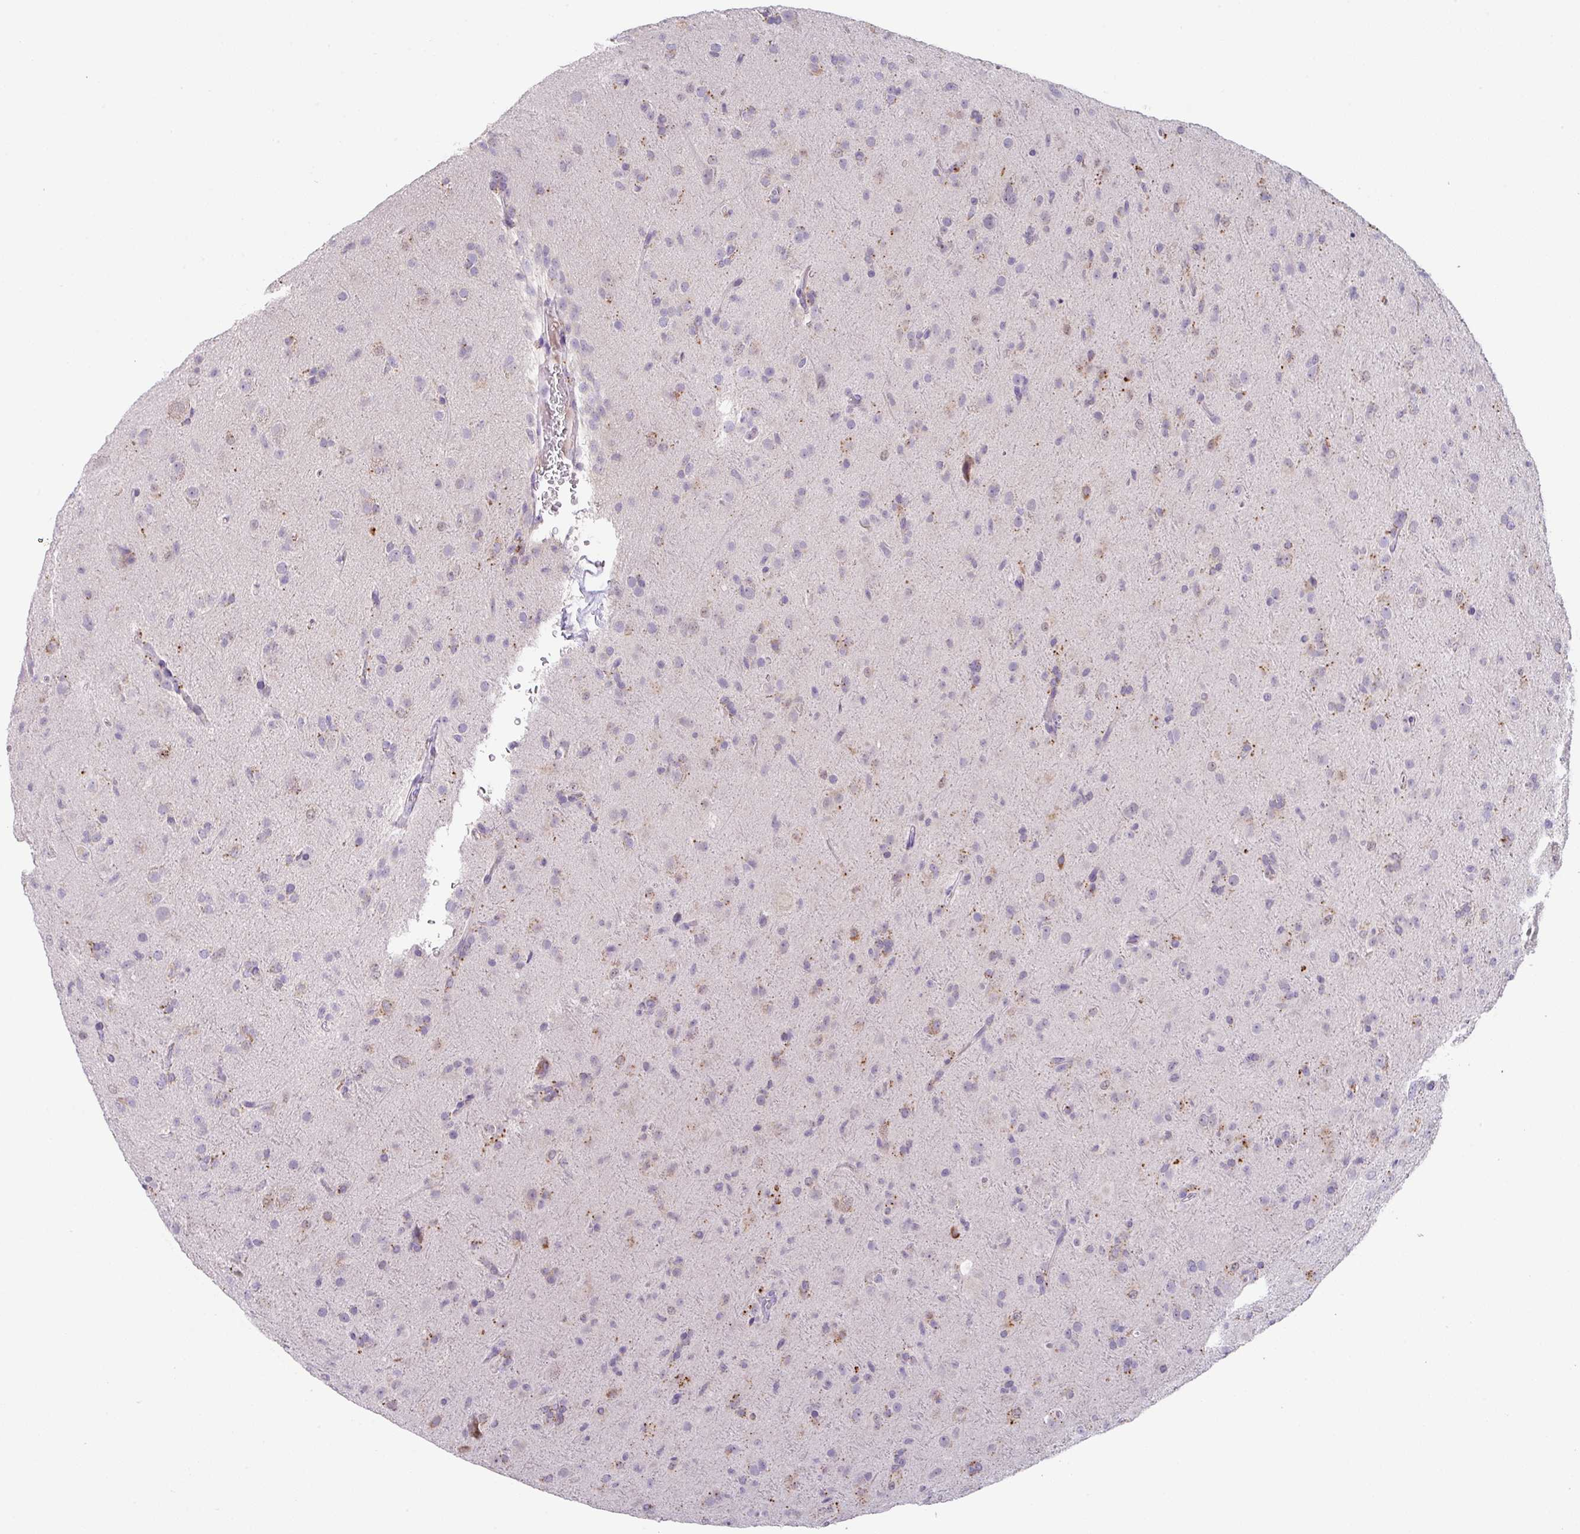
{"staining": {"intensity": "weak", "quantity": "<25%", "location": "cytoplasmic/membranous"}, "tissue": "glioma", "cell_type": "Tumor cells", "image_type": "cancer", "snomed": [{"axis": "morphology", "description": "Glioma, malignant, Low grade"}, {"axis": "topography", "description": "Brain"}], "caption": "DAB immunohistochemical staining of malignant glioma (low-grade) displays no significant expression in tumor cells.", "gene": "PLEKHH3", "patient": {"sex": "male", "age": 65}}